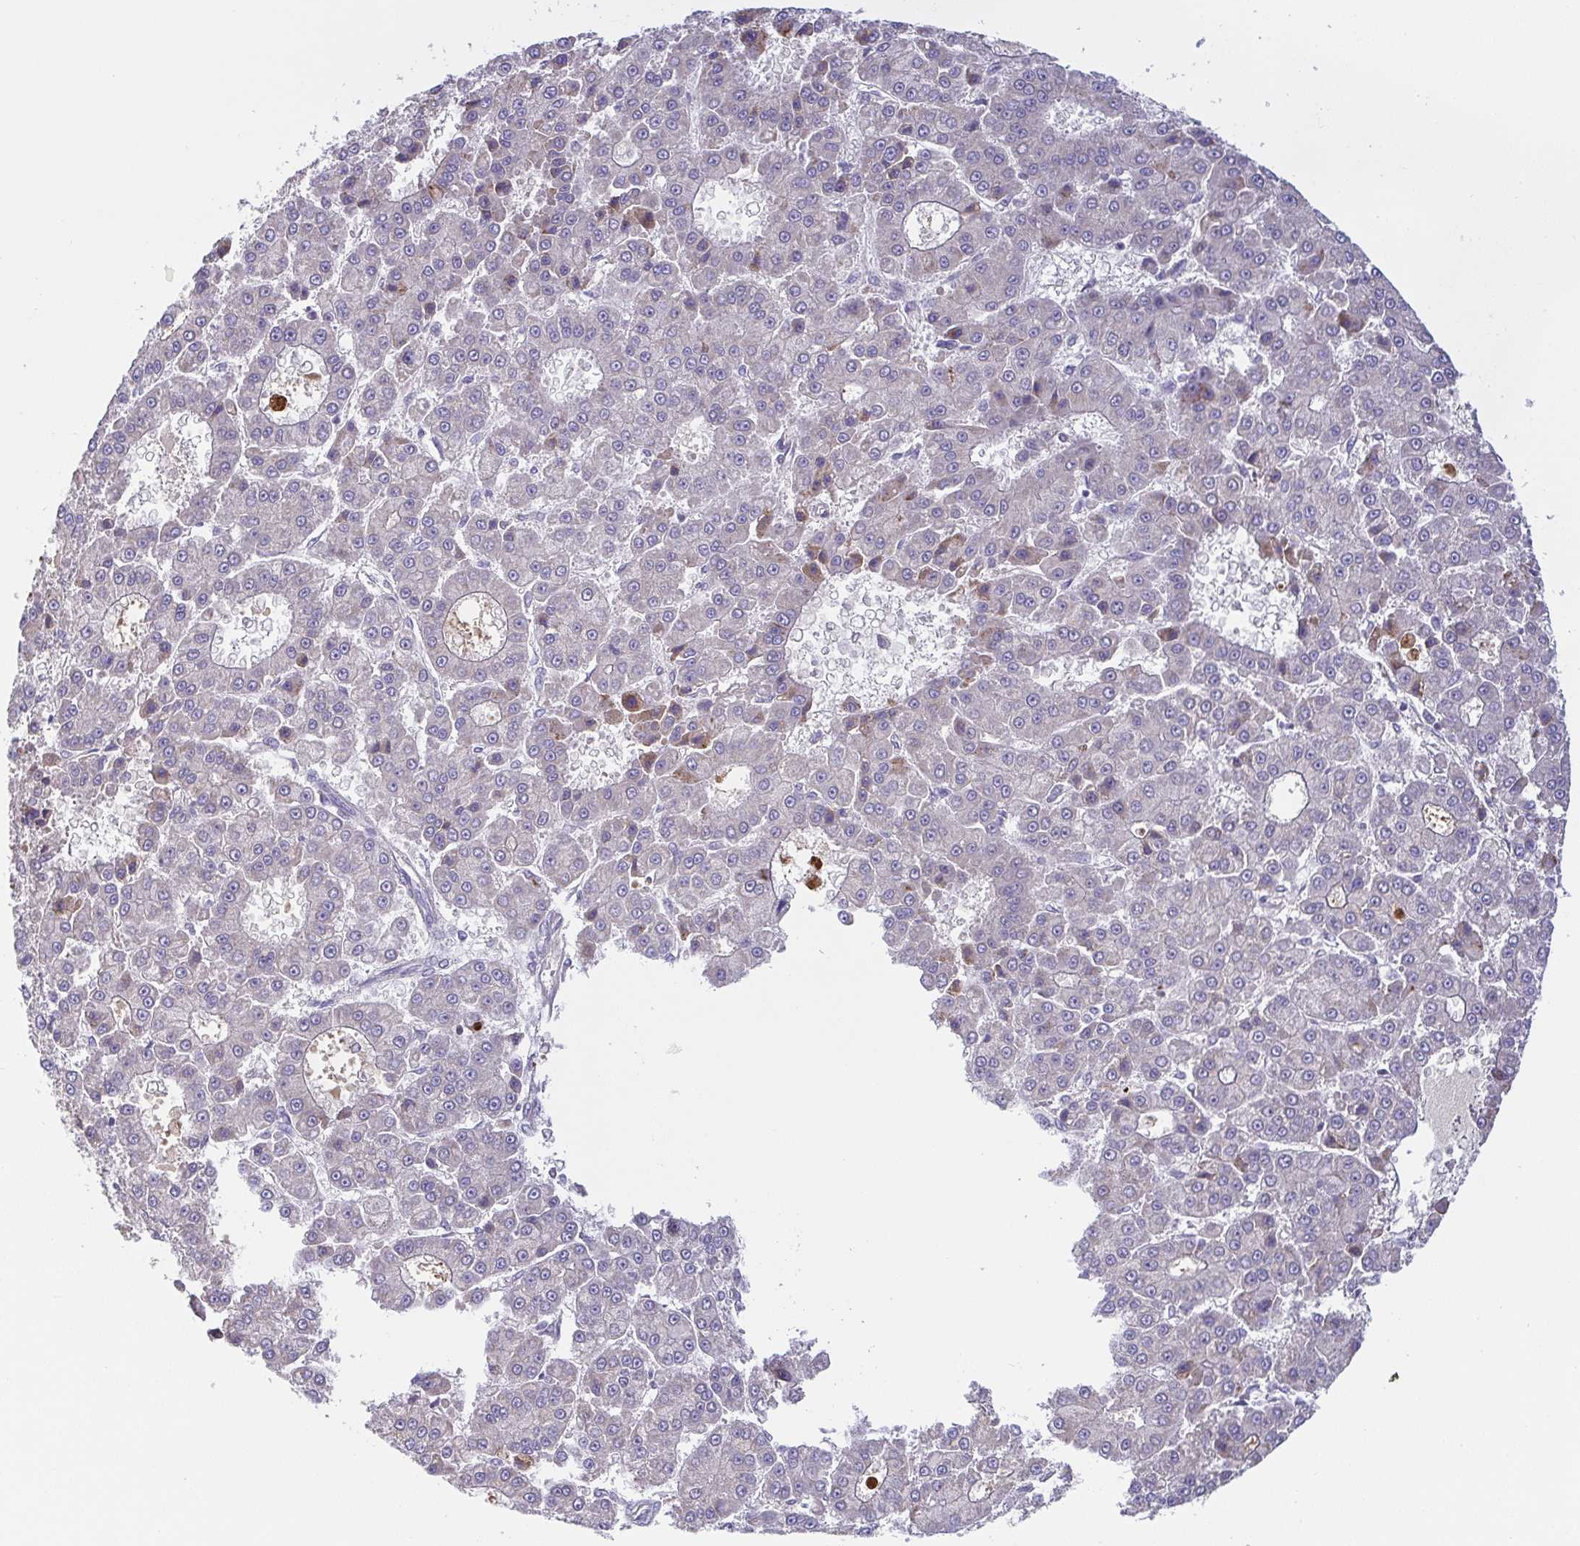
{"staining": {"intensity": "moderate", "quantity": "<25%", "location": "cytoplasmic/membranous"}, "tissue": "liver cancer", "cell_type": "Tumor cells", "image_type": "cancer", "snomed": [{"axis": "morphology", "description": "Carcinoma, Hepatocellular, NOS"}, {"axis": "topography", "description": "Liver"}], "caption": "Immunohistochemical staining of human liver cancer displays low levels of moderate cytoplasmic/membranous protein expression in about <25% of tumor cells.", "gene": "OSBPL7", "patient": {"sex": "male", "age": 70}}